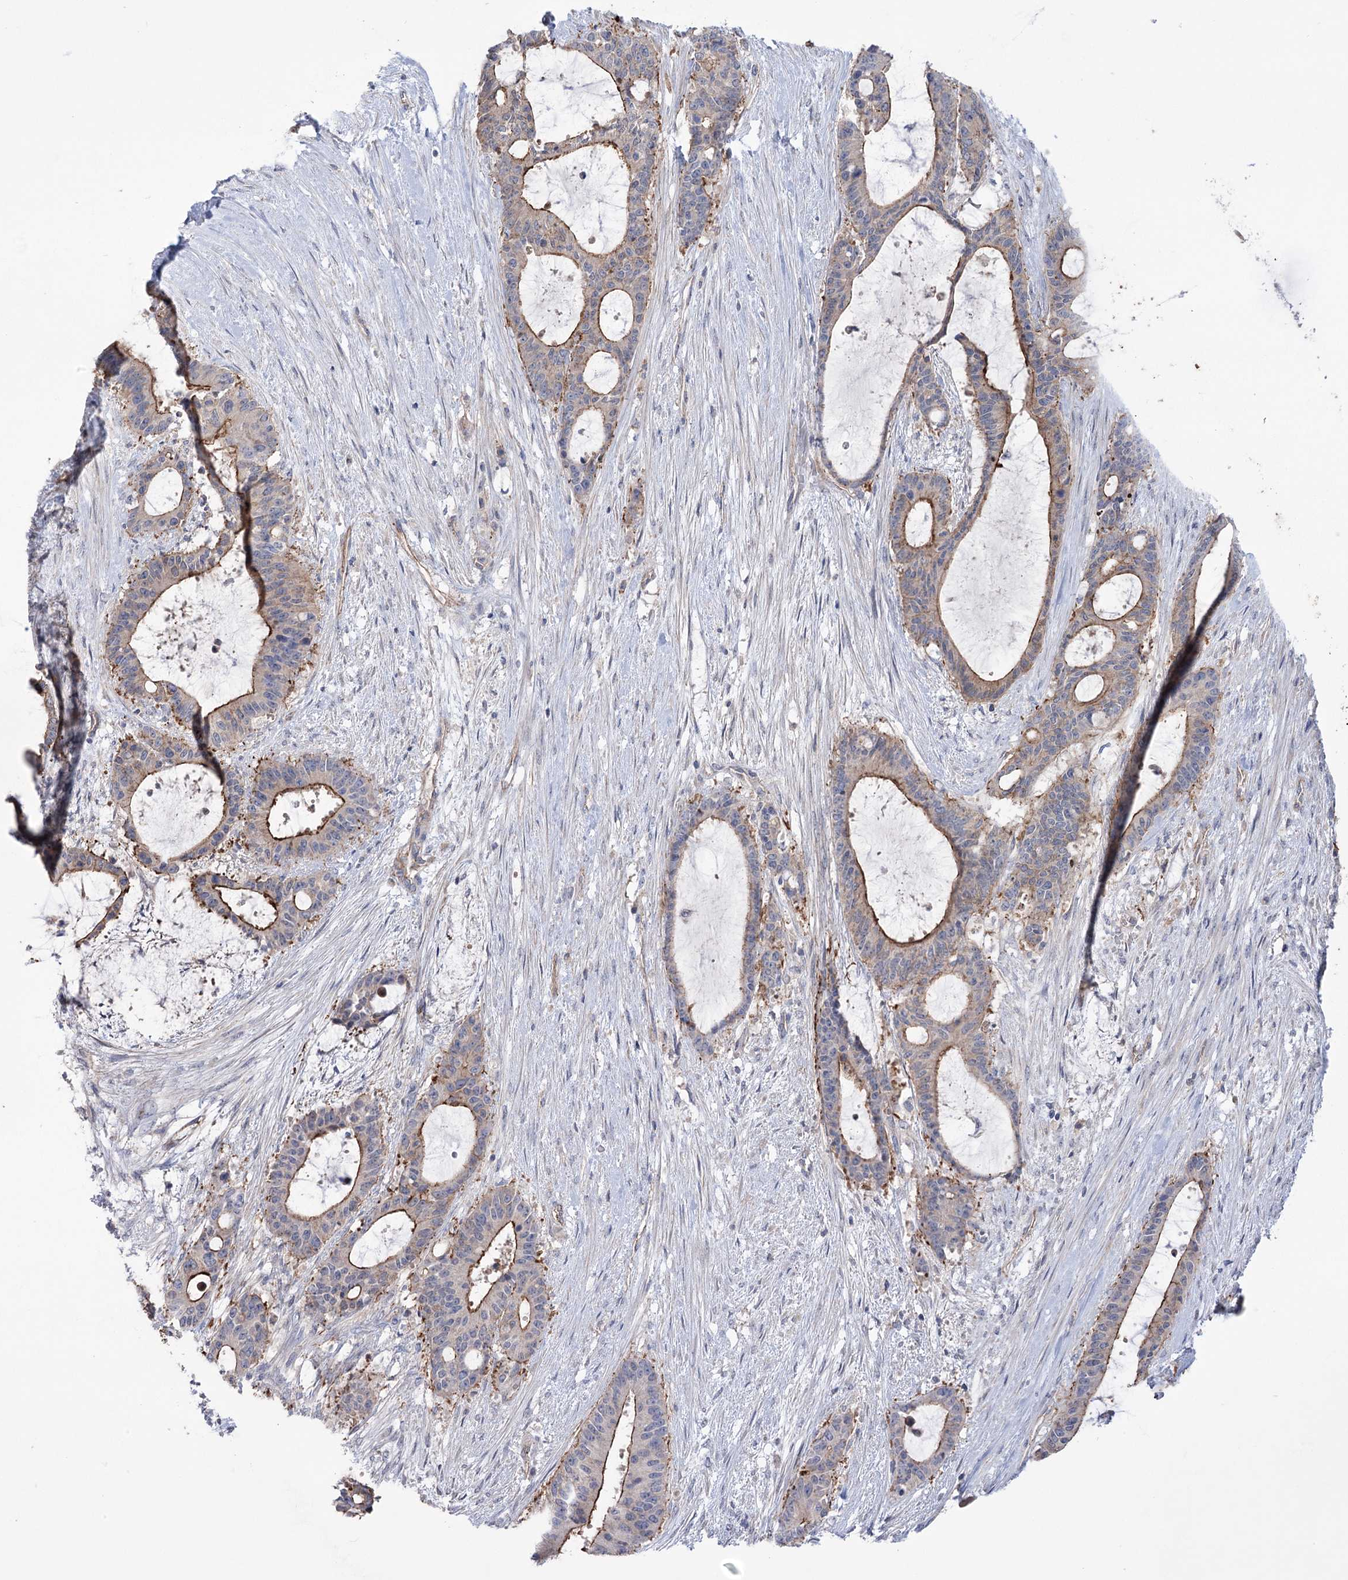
{"staining": {"intensity": "moderate", "quantity": "25%-75%", "location": "cytoplasmic/membranous"}, "tissue": "liver cancer", "cell_type": "Tumor cells", "image_type": "cancer", "snomed": [{"axis": "morphology", "description": "Normal tissue, NOS"}, {"axis": "morphology", "description": "Cholangiocarcinoma"}, {"axis": "topography", "description": "Liver"}, {"axis": "topography", "description": "Peripheral nerve tissue"}], "caption": "Immunohistochemistry (IHC) micrograph of neoplastic tissue: liver cancer (cholangiocarcinoma) stained using immunohistochemistry (IHC) demonstrates medium levels of moderate protein expression localized specifically in the cytoplasmic/membranous of tumor cells, appearing as a cytoplasmic/membranous brown color.", "gene": "TRIM71", "patient": {"sex": "female", "age": 73}}